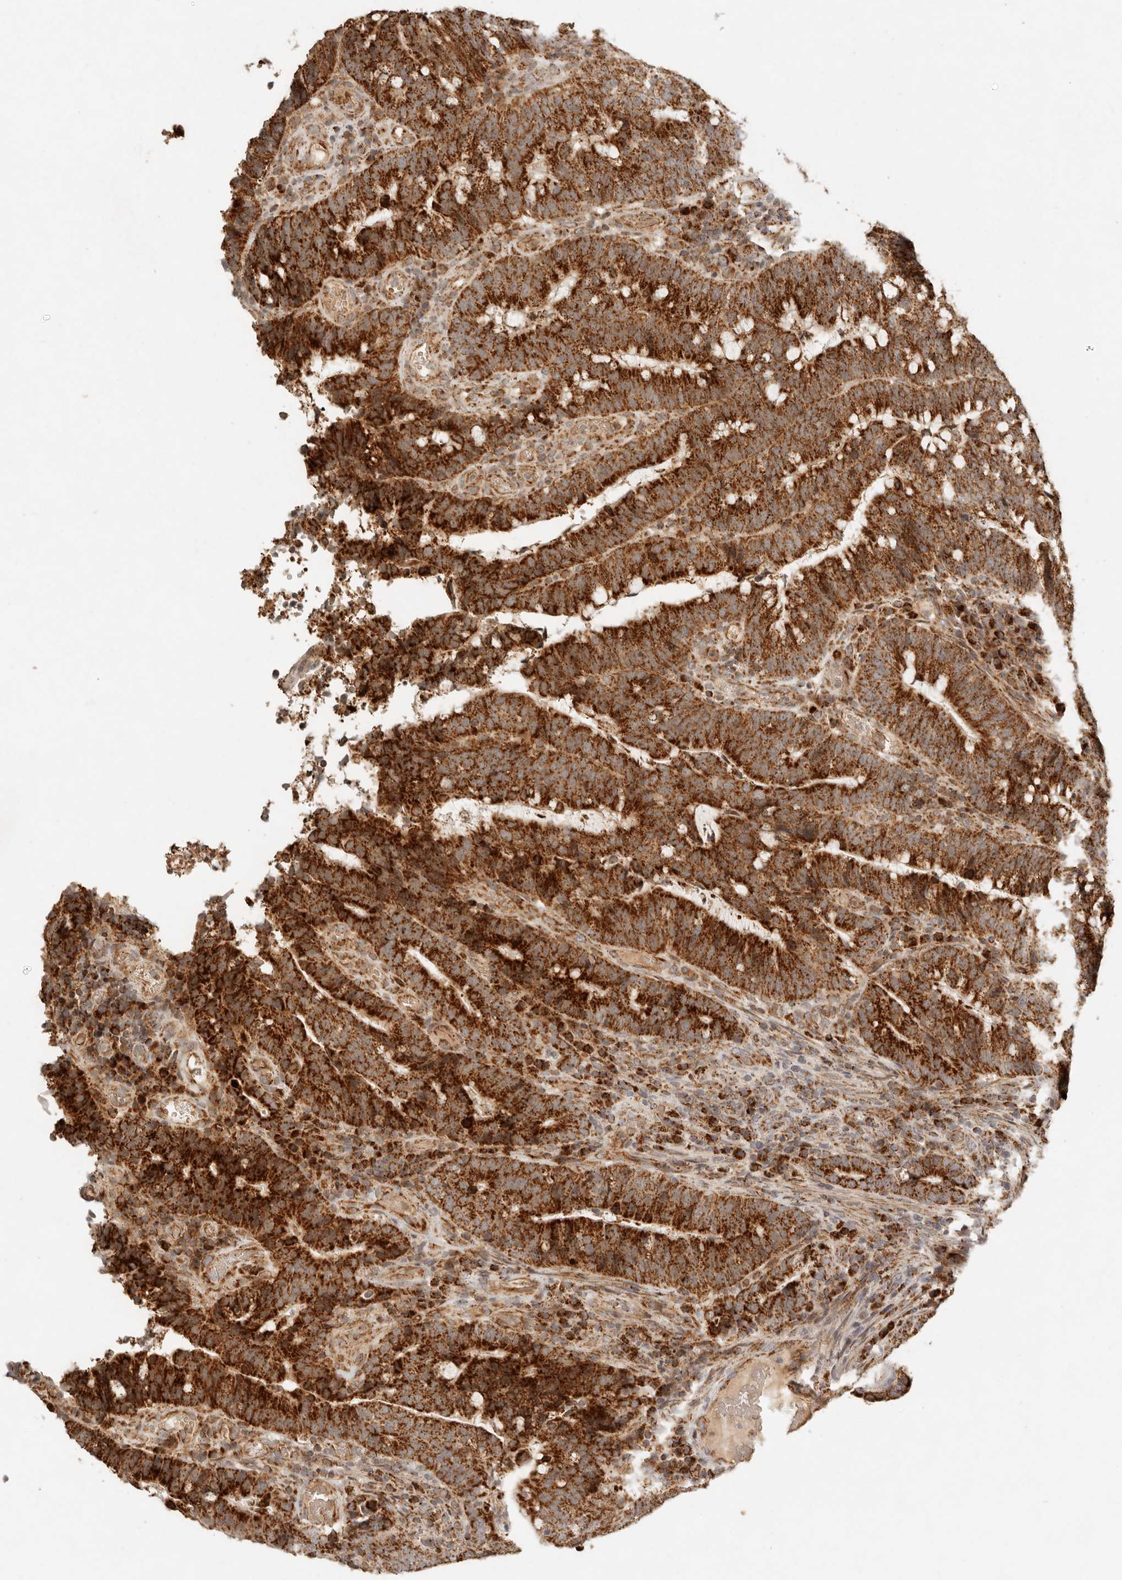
{"staining": {"intensity": "strong", "quantity": ">75%", "location": "cytoplasmic/membranous"}, "tissue": "colorectal cancer", "cell_type": "Tumor cells", "image_type": "cancer", "snomed": [{"axis": "morphology", "description": "Adenocarcinoma, NOS"}, {"axis": "topography", "description": "Colon"}], "caption": "Immunohistochemical staining of colorectal cancer shows high levels of strong cytoplasmic/membranous protein expression in approximately >75% of tumor cells.", "gene": "MRPL55", "patient": {"sex": "female", "age": 66}}